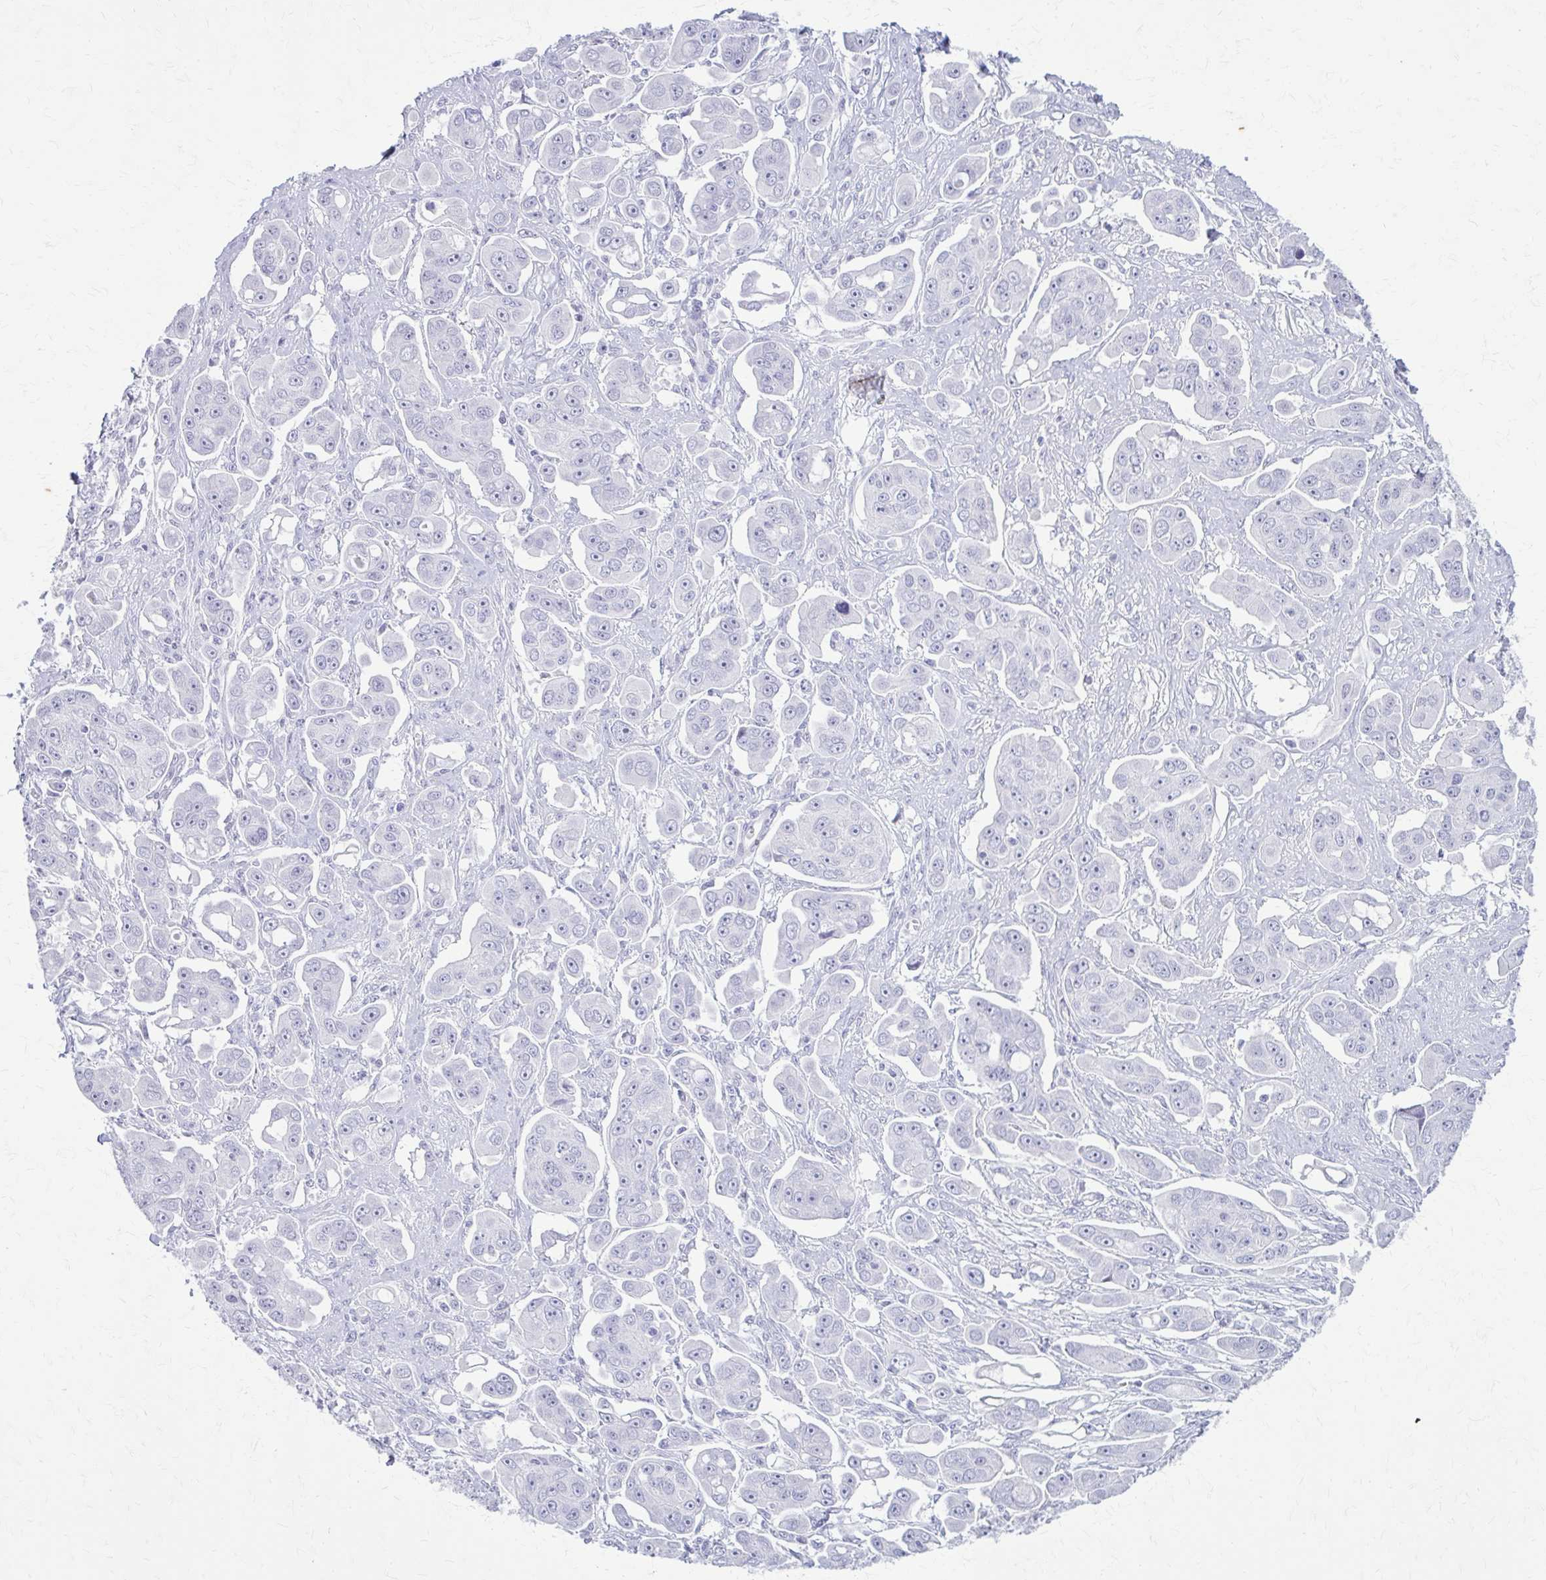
{"staining": {"intensity": "negative", "quantity": "none", "location": "none"}, "tissue": "ovarian cancer", "cell_type": "Tumor cells", "image_type": "cancer", "snomed": [{"axis": "morphology", "description": "Carcinoma, endometroid"}, {"axis": "topography", "description": "Ovary"}], "caption": "A histopathology image of human ovarian cancer (endometroid carcinoma) is negative for staining in tumor cells.", "gene": "KRT5", "patient": {"sex": "female", "age": 70}}